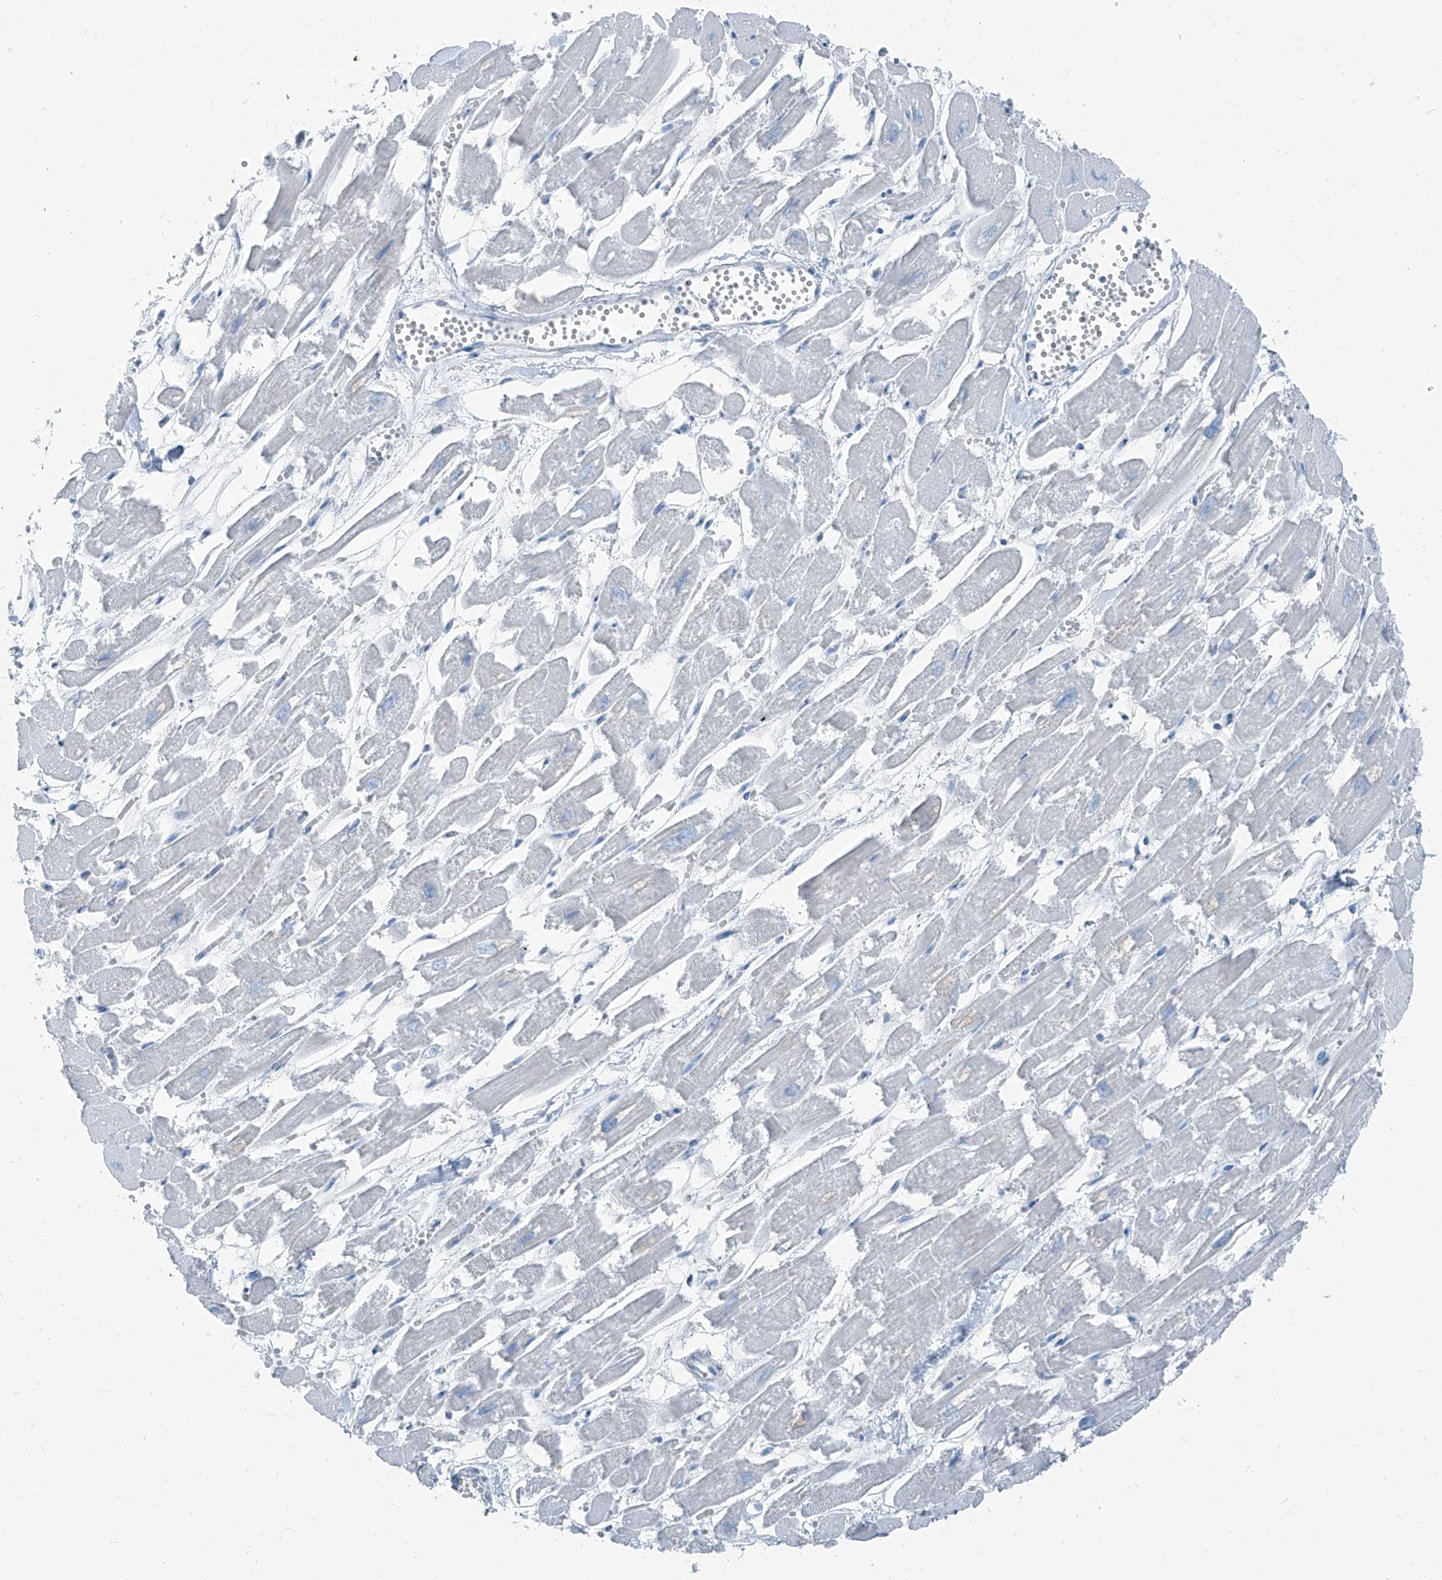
{"staining": {"intensity": "negative", "quantity": "none", "location": "none"}, "tissue": "heart muscle", "cell_type": "Cardiomyocytes", "image_type": "normal", "snomed": [{"axis": "morphology", "description": "Normal tissue, NOS"}, {"axis": "topography", "description": "Heart"}], "caption": "Cardiomyocytes show no significant protein positivity in normal heart muscle. The staining was performed using DAB to visualize the protein expression in brown, while the nuclei were stained in blue with hematoxylin (Magnification: 20x).", "gene": "RGN", "patient": {"sex": "male", "age": 54}}